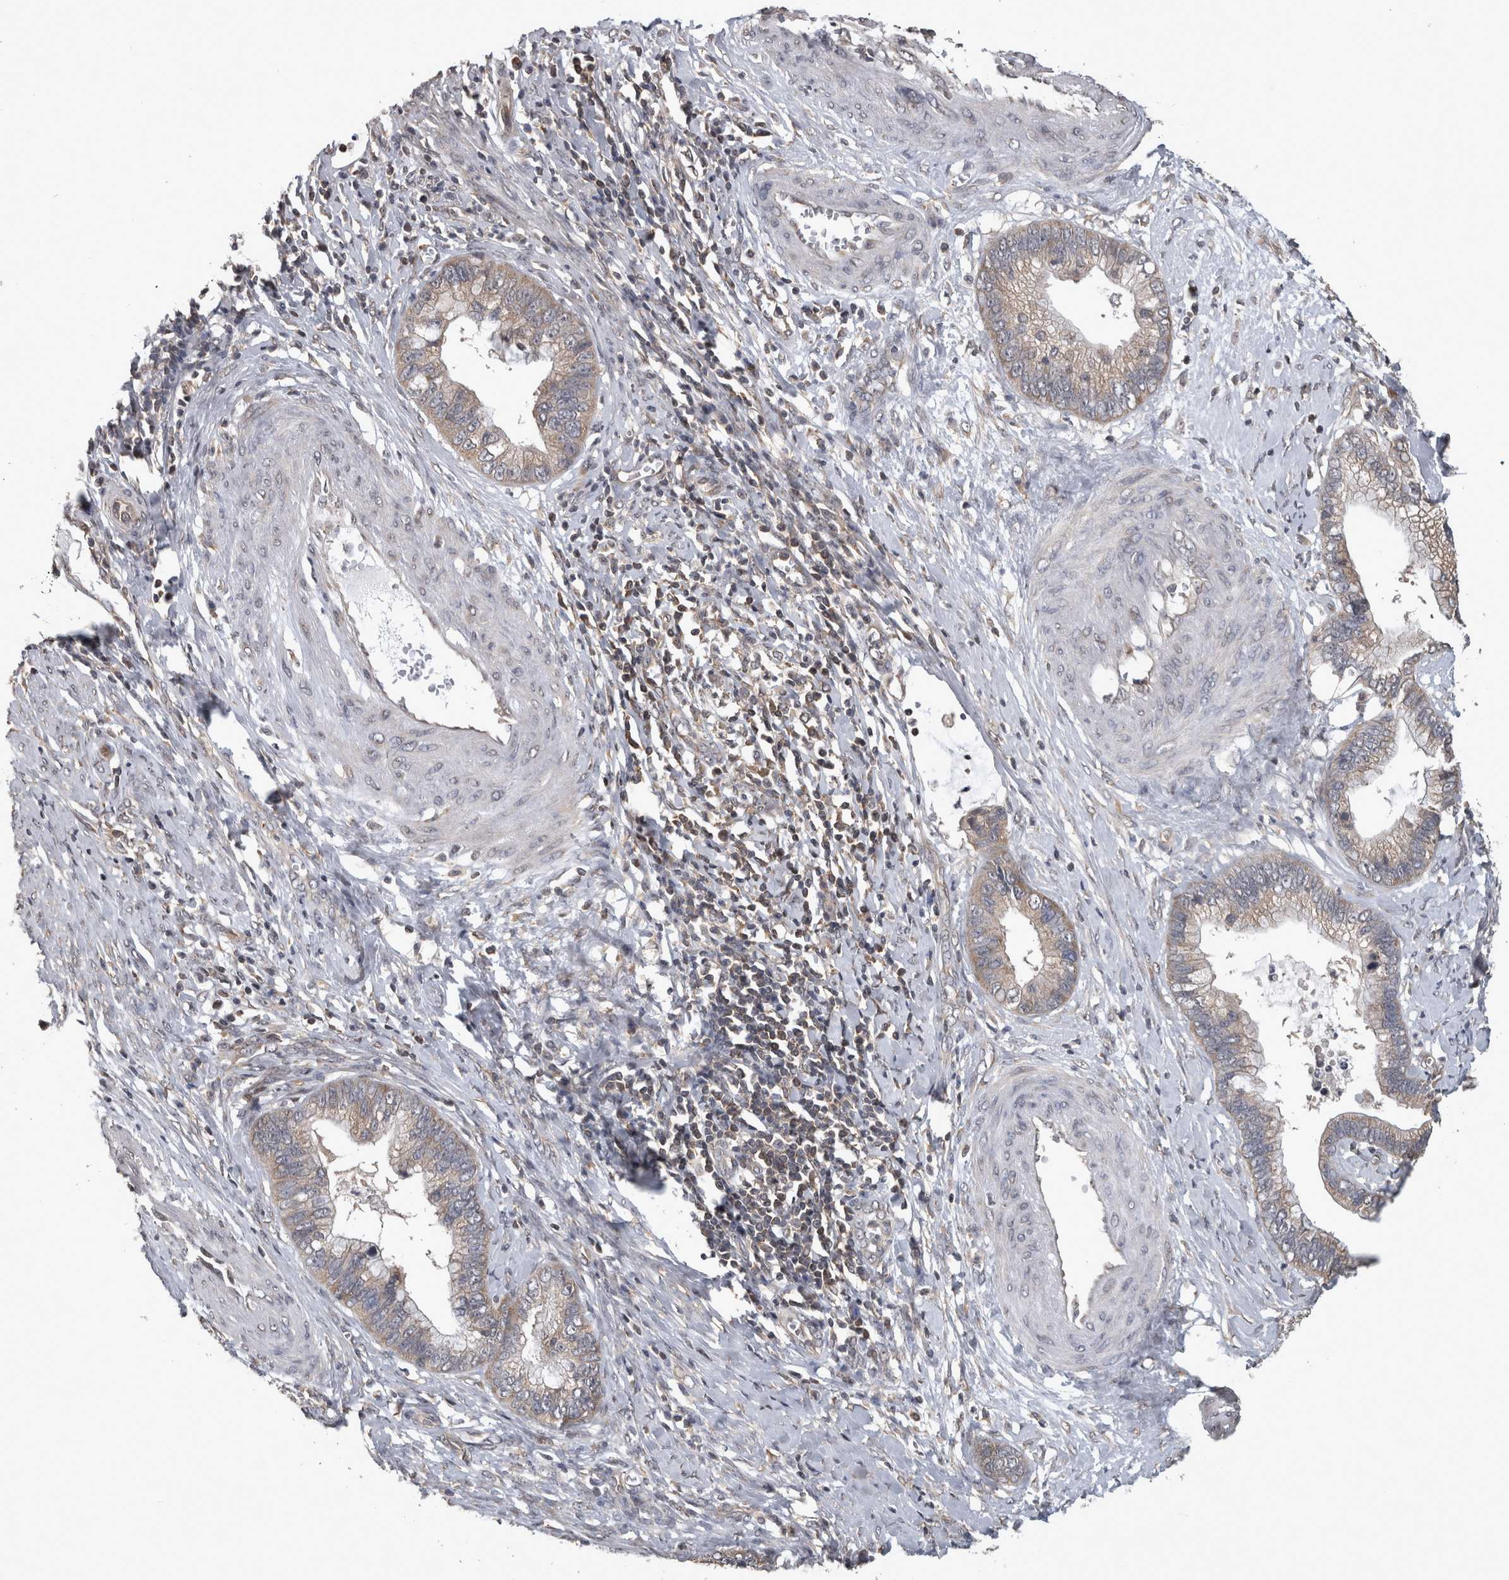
{"staining": {"intensity": "weak", "quantity": "25%-75%", "location": "cytoplasmic/membranous"}, "tissue": "cervical cancer", "cell_type": "Tumor cells", "image_type": "cancer", "snomed": [{"axis": "morphology", "description": "Adenocarcinoma, NOS"}, {"axis": "topography", "description": "Cervix"}], "caption": "Human cervical adenocarcinoma stained with a brown dye reveals weak cytoplasmic/membranous positive expression in about 25%-75% of tumor cells.", "gene": "ATXN2", "patient": {"sex": "female", "age": 44}}